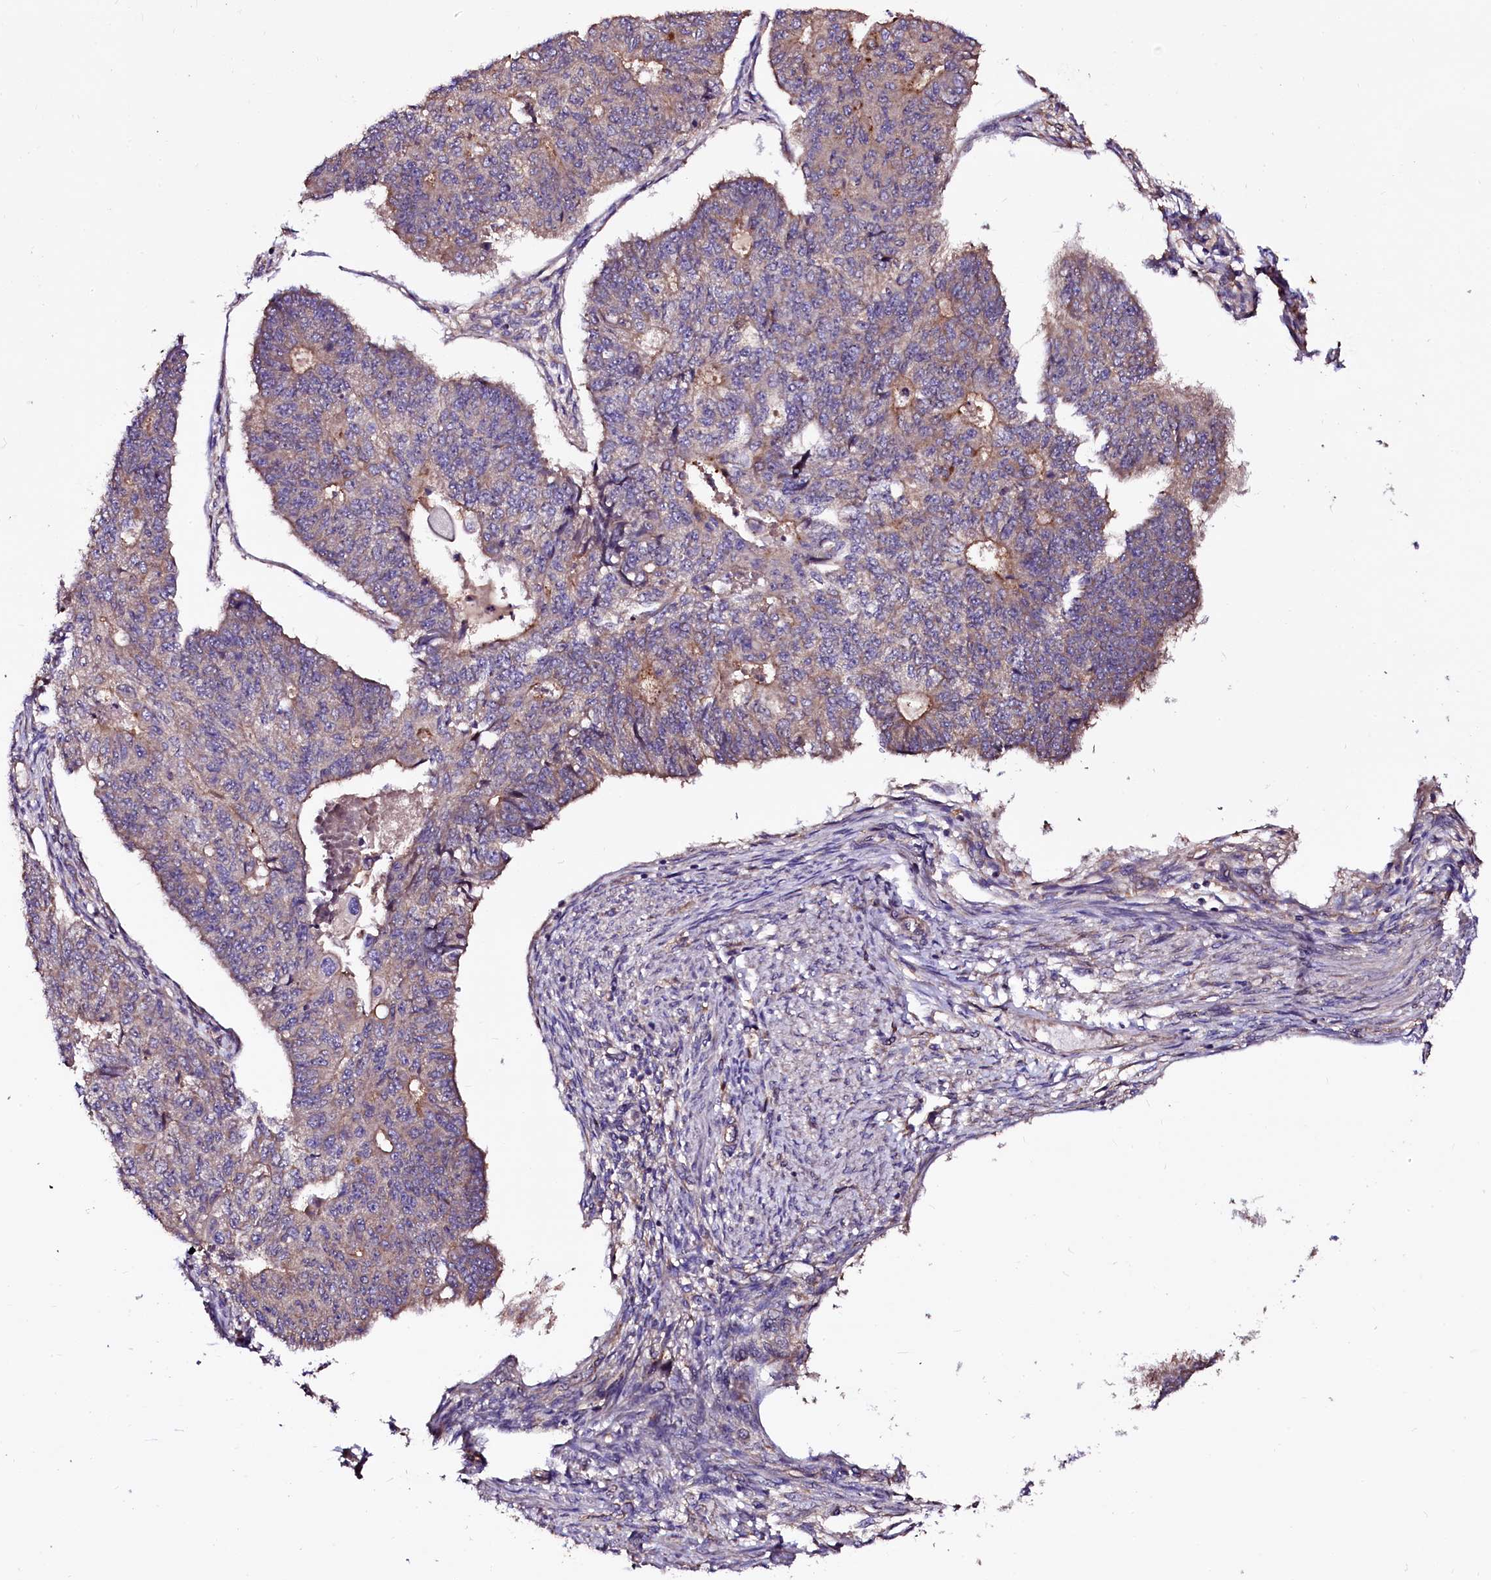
{"staining": {"intensity": "weak", "quantity": "<25%", "location": "cytoplasmic/membranous"}, "tissue": "endometrial cancer", "cell_type": "Tumor cells", "image_type": "cancer", "snomed": [{"axis": "morphology", "description": "Adenocarcinoma, NOS"}, {"axis": "topography", "description": "Endometrium"}], "caption": "The micrograph shows no significant expression in tumor cells of endometrial cancer.", "gene": "APPL2", "patient": {"sex": "female", "age": 32}}